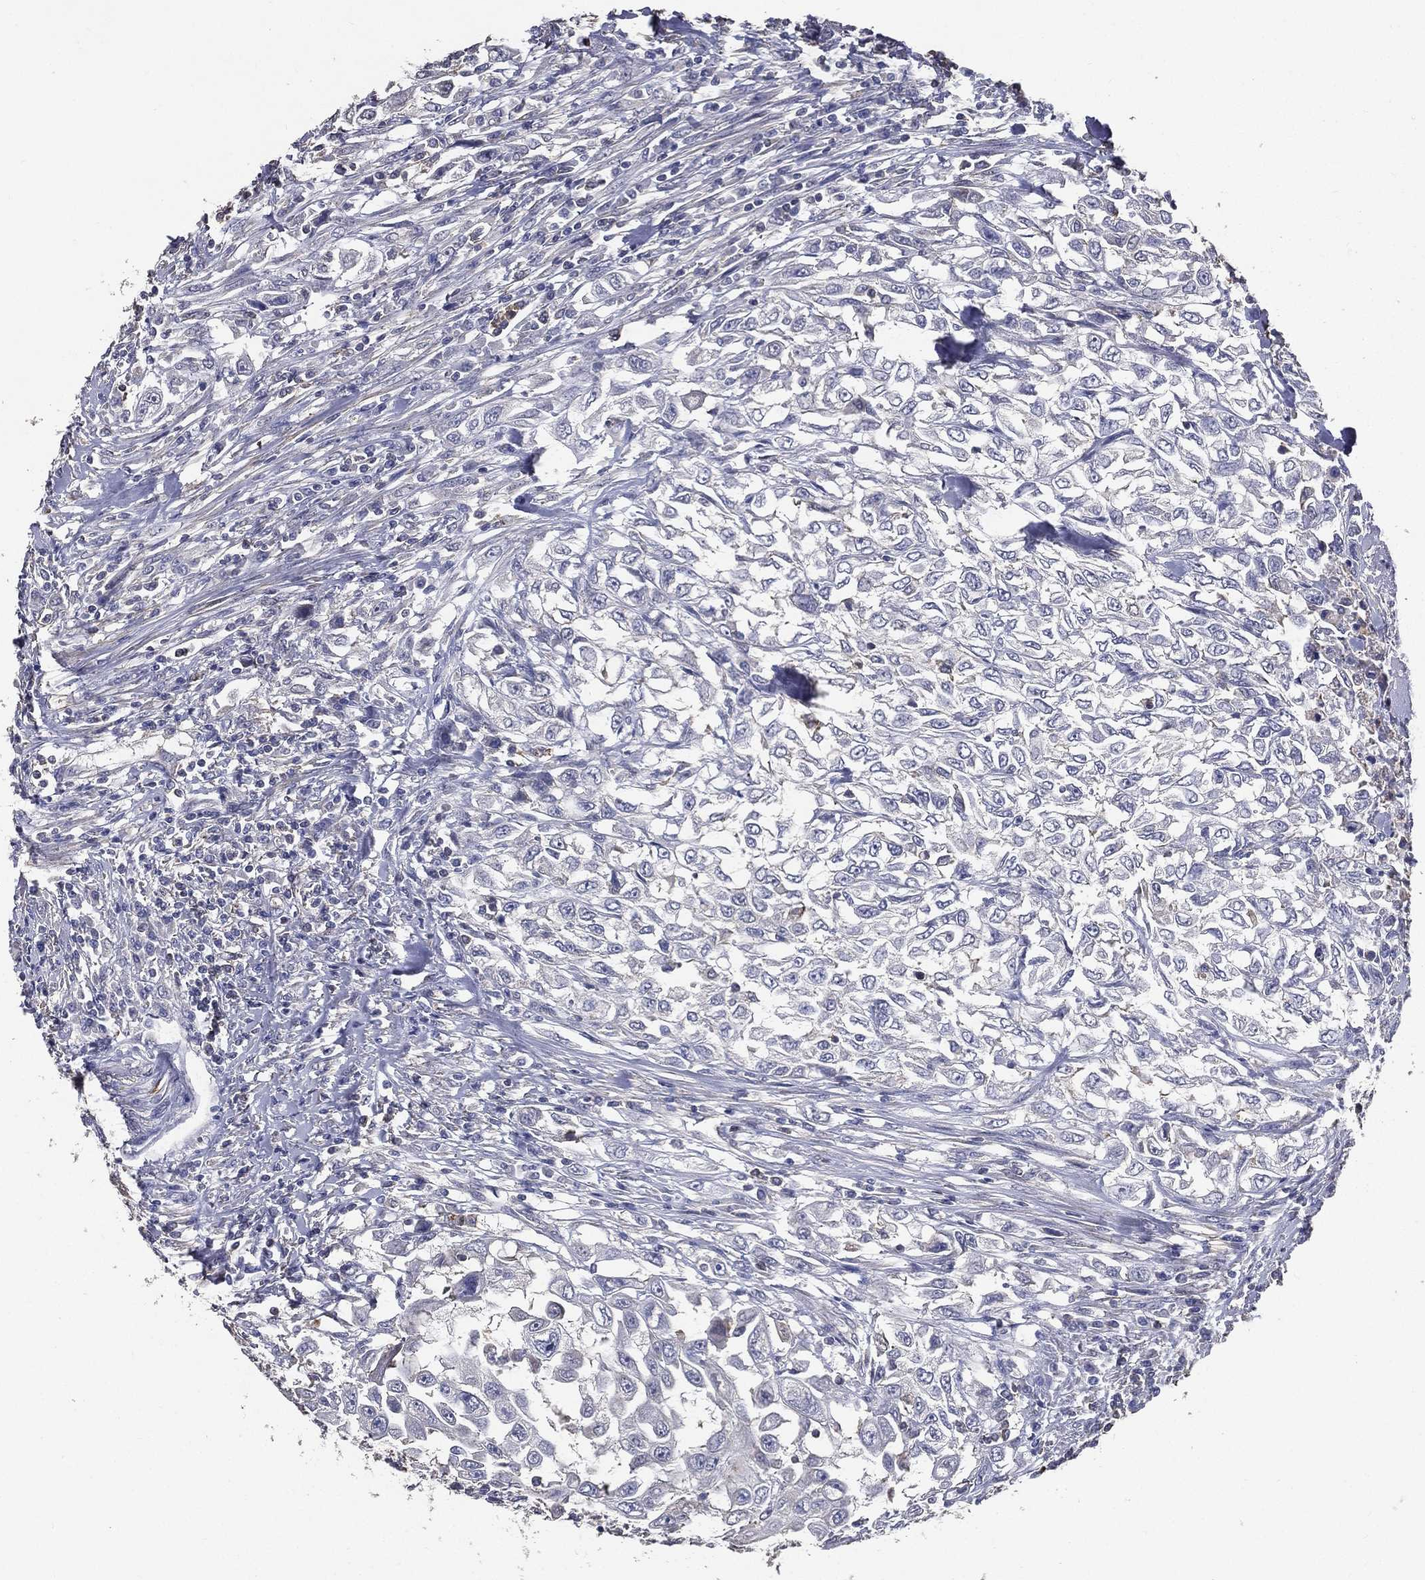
{"staining": {"intensity": "negative", "quantity": "none", "location": "none"}, "tissue": "urothelial cancer", "cell_type": "Tumor cells", "image_type": "cancer", "snomed": [{"axis": "morphology", "description": "Urothelial carcinoma, High grade"}, {"axis": "topography", "description": "Urinary bladder"}], "caption": "High magnification brightfield microscopy of urothelial carcinoma (high-grade) stained with DAB (3,3'-diaminobenzidine) (brown) and counterstained with hematoxylin (blue): tumor cells show no significant positivity.", "gene": "SERPINB2", "patient": {"sex": "female", "age": 56}}